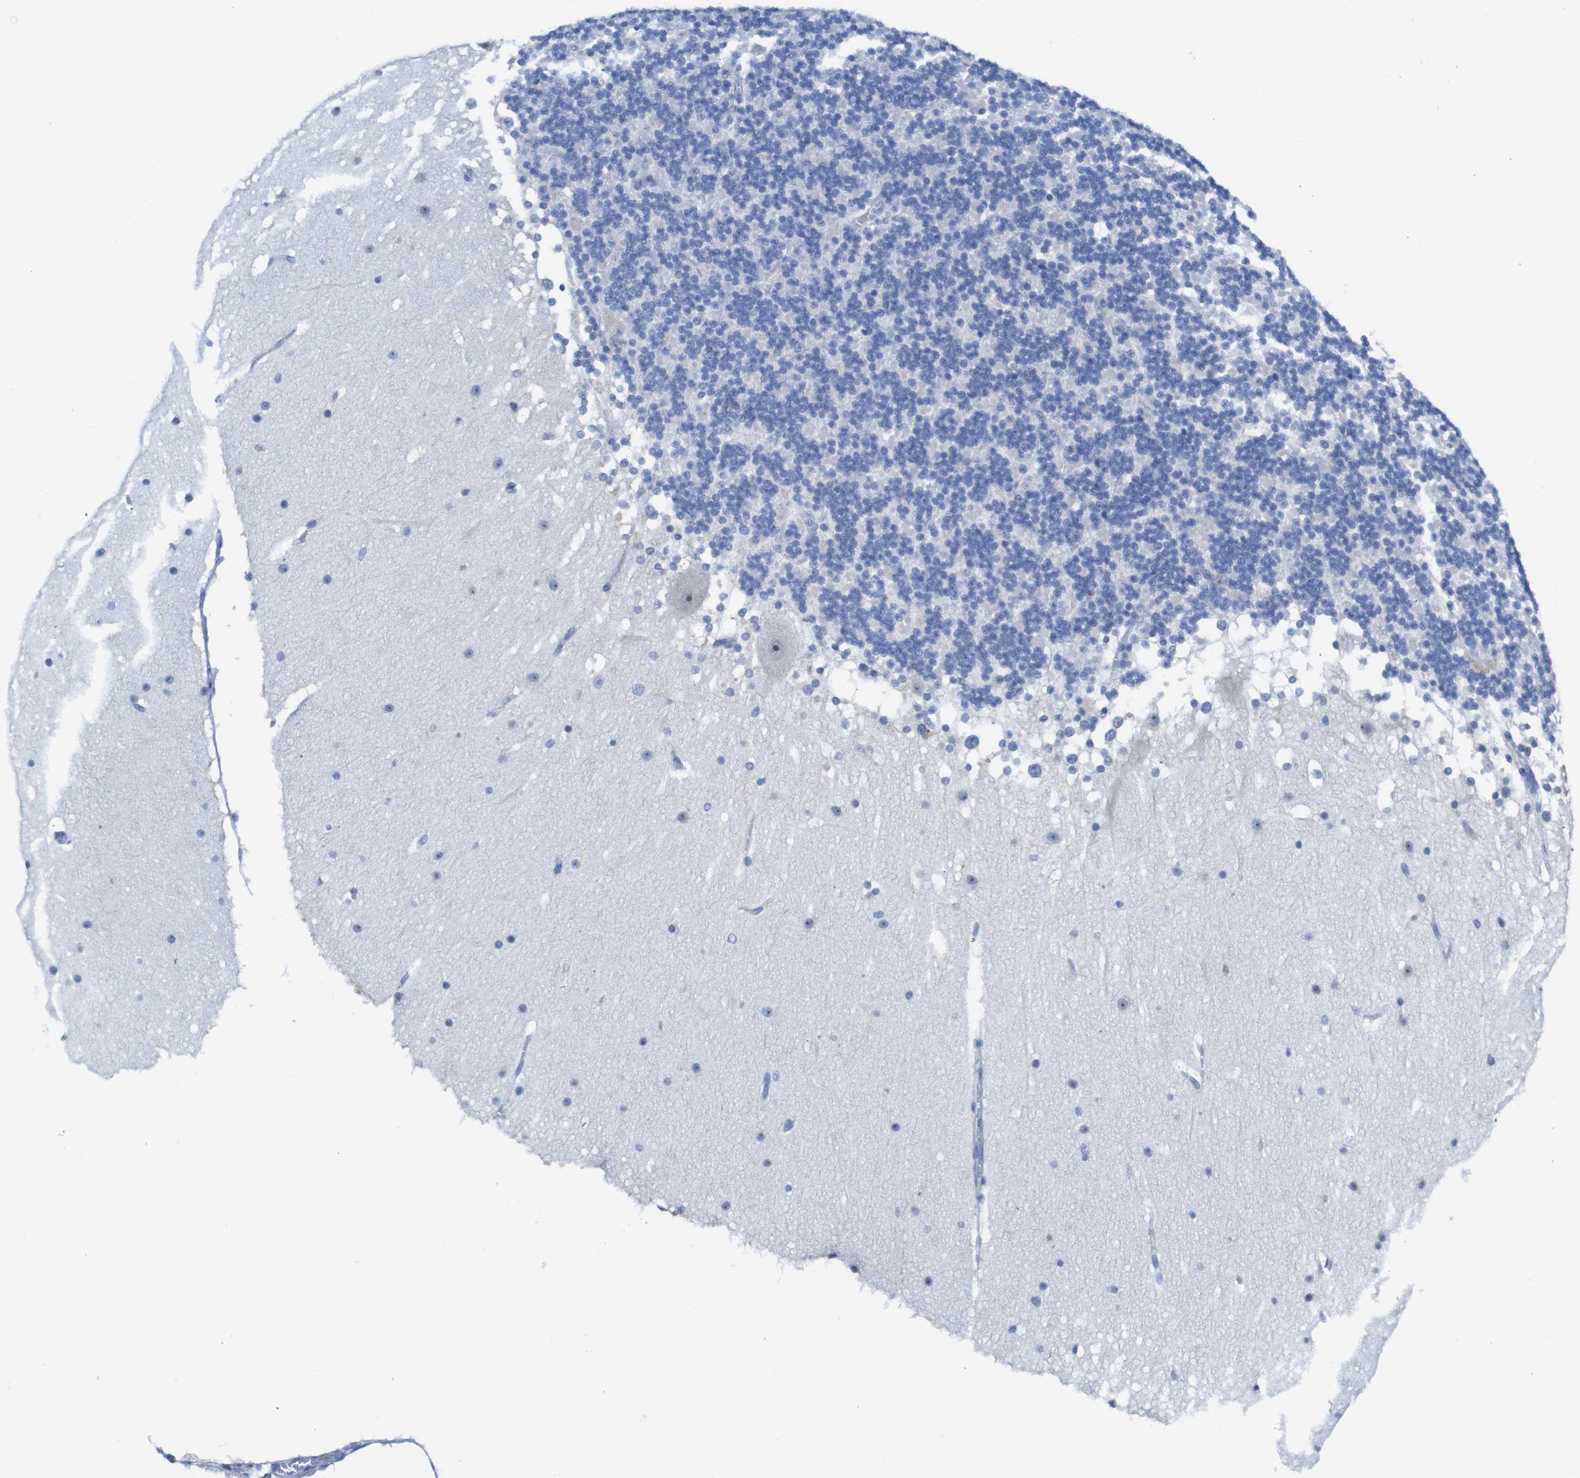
{"staining": {"intensity": "negative", "quantity": "none", "location": "none"}, "tissue": "cerebellum", "cell_type": "Cells in granular layer", "image_type": "normal", "snomed": [{"axis": "morphology", "description": "Normal tissue, NOS"}, {"axis": "topography", "description": "Cerebellum"}], "caption": "High magnification brightfield microscopy of normal cerebellum stained with DAB (3,3'-diaminobenzidine) (brown) and counterstained with hematoxylin (blue): cells in granular layer show no significant staining.", "gene": "PNMA1", "patient": {"sex": "female", "age": 19}}